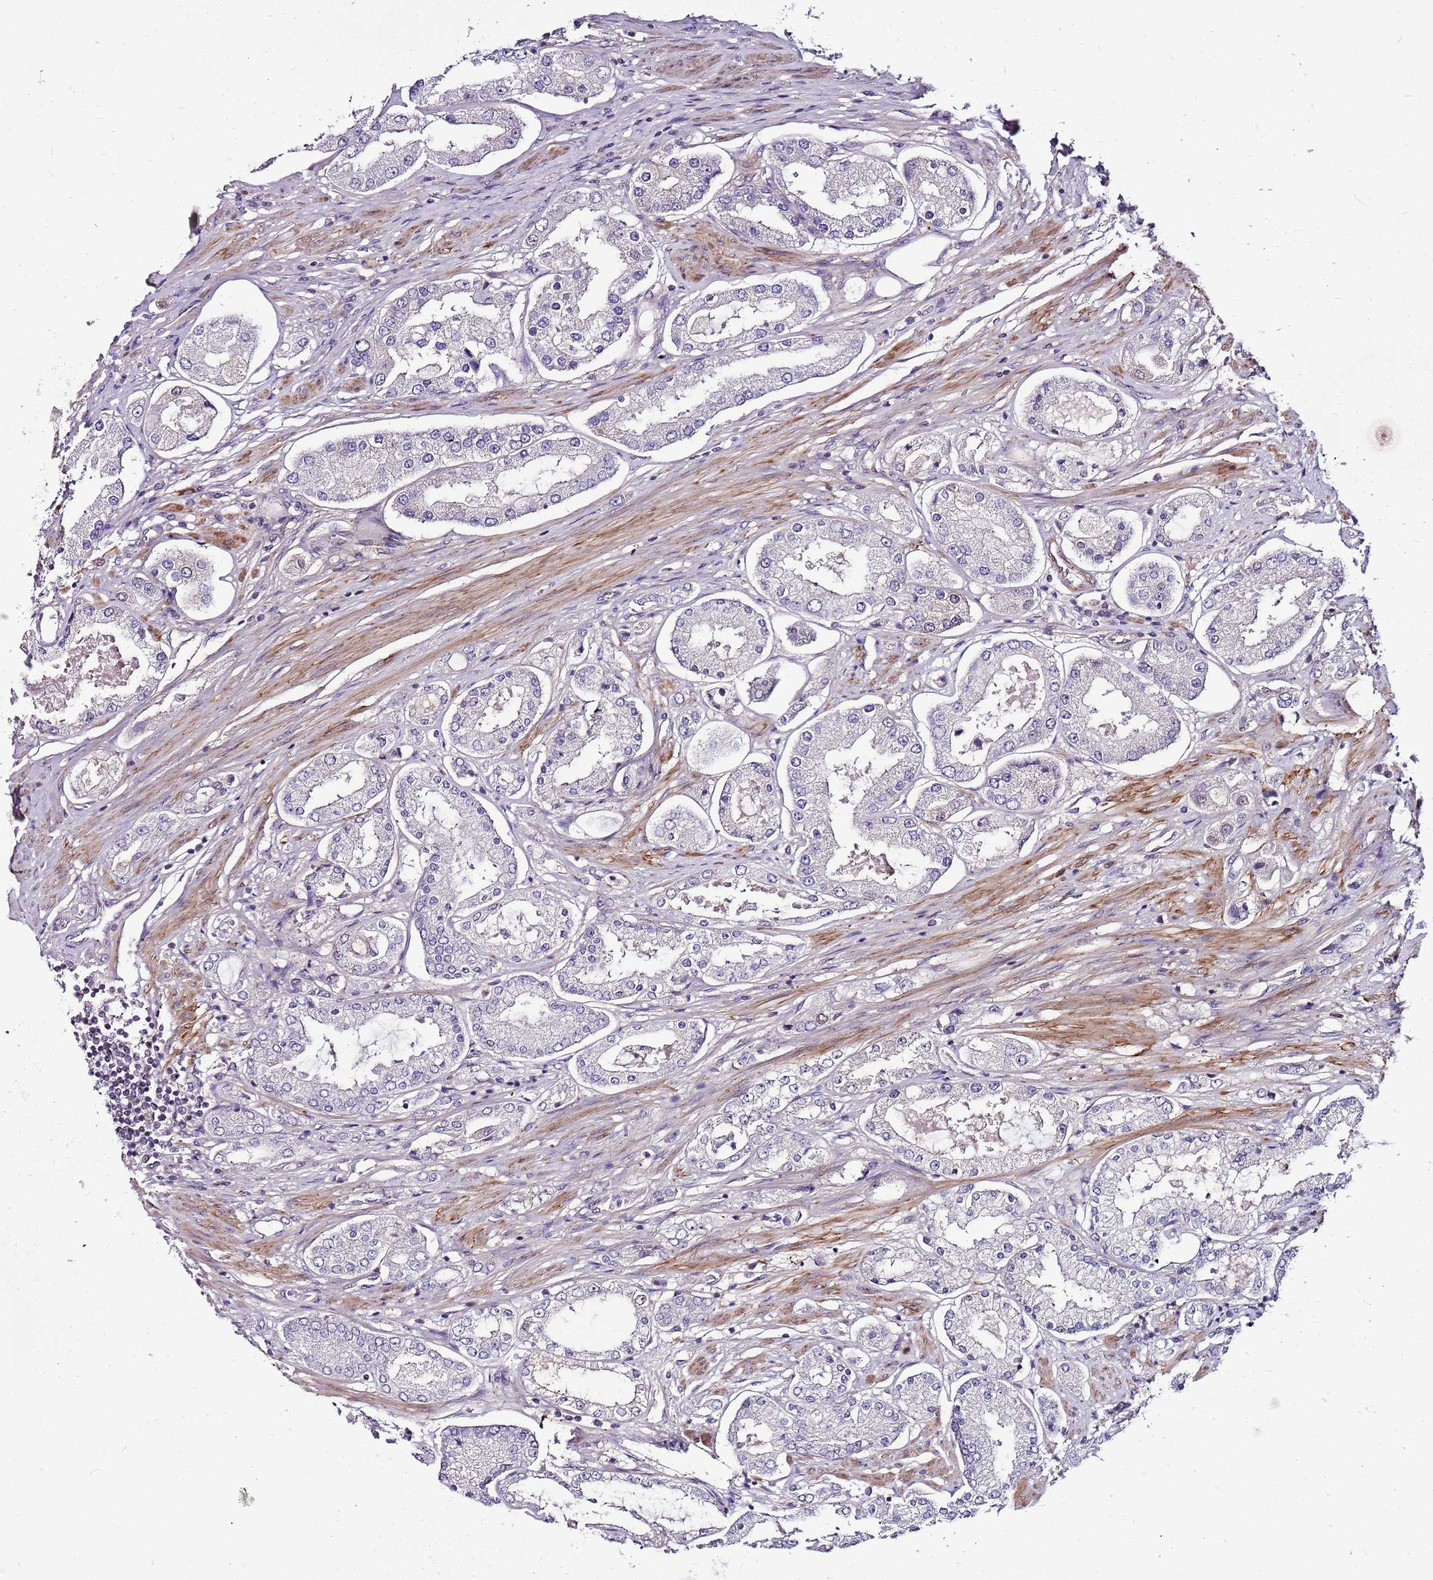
{"staining": {"intensity": "negative", "quantity": "none", "location": "none"}, "tissue": "prostate cancer", "cell_type": "Tumor cells", "image_type": "cancer", "snomed": [{"axis": "morphology", "description": "Adenocarcinoma, High grade"}, {"axis": "topography", "description": "Prostate"}], "caption": "Immunohistochemistry micrograph of neoplastic tissue: human adenocarcinoma (high-grade) (prostate) stained with DAB shows no significant protein staining in tumor cells.", "gene": "POLE3", "patient": {"sex": "male", "age": 69}}